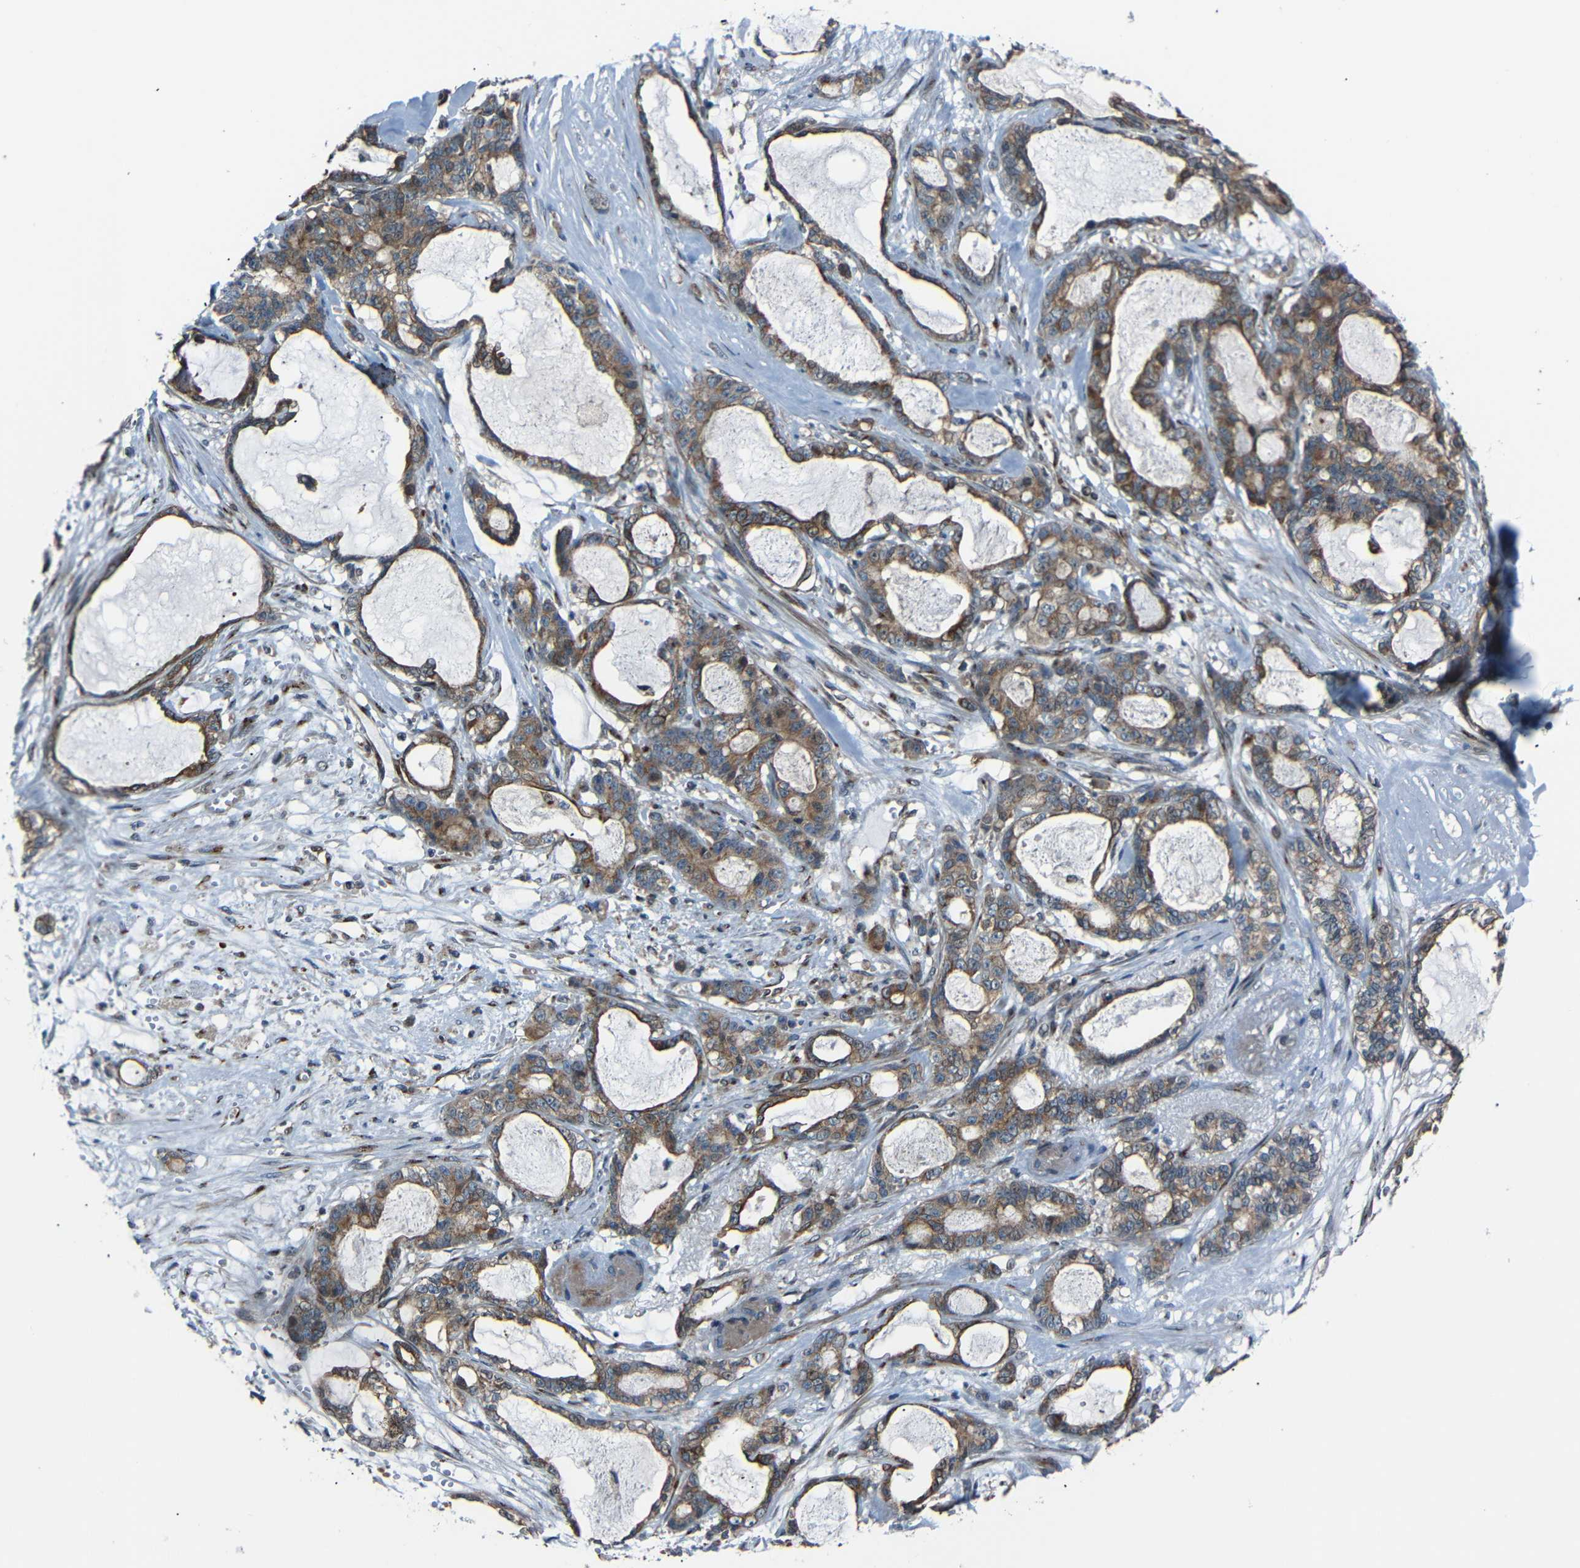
{"staining": {"intensity": "moderate", "quantity": ">75%", "location": "cytoplasmic/membranous"}, "tissue": "pancreatic cancer", "cell_type": "Tumor cells", "image_type": "cancer", "snomed": [{"axis": "morphology", "description": "Adenocarcinoma, NOS"}, {"axis": "topography", "description": "Pancreas"}], "caption": "Immunohistochemistry (IHC) of pancreatic cancer (adenocarcinoma) shows medium levels of moderate cytoplasmic/membranous staining in approximately >75% of tumor cells. (brown staining indicates protein expression, while blue staining denotes nuclei).", "gene": "AKAP9", "patient": {"sex": "female", "age": 73}}